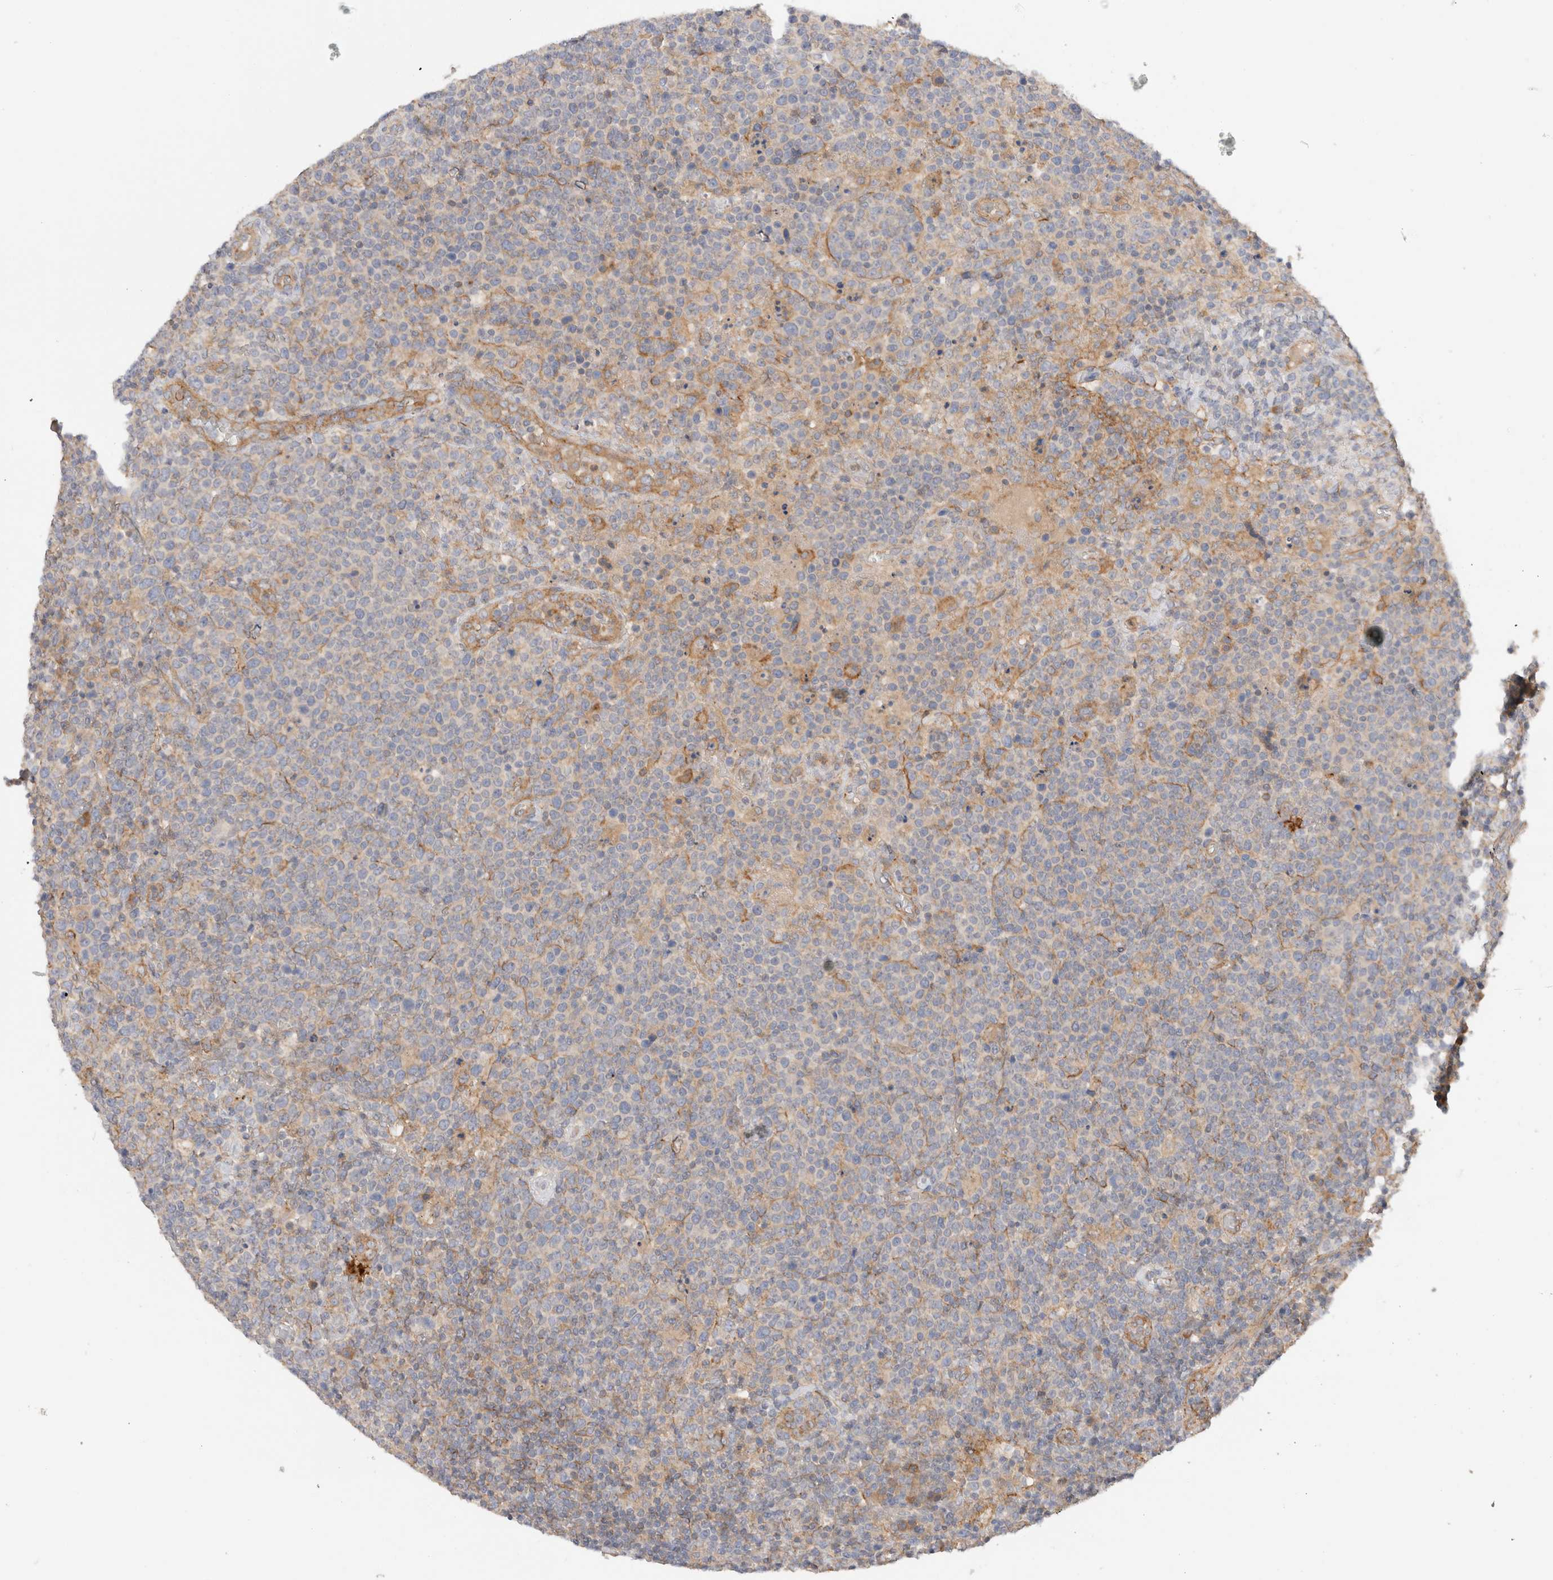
{"staining": {"intensity": "negative", "quantity": "none", "location": "none"}, "tissue": "lymphoma", "cell_type": "Tumor cells", "image_type": "cancer", "snomed": [{"axis": "morphology", "description": "Malignant lymphoma, non-Hodgkin's type, High grade"}, {"axis": "topography", "description": "Lymph node"}], "caption": "The image demonstrates no staining of tumor cells in lymphoma.", "gene": "SGK3", "patient": {"sex": "male", "age": 61}}